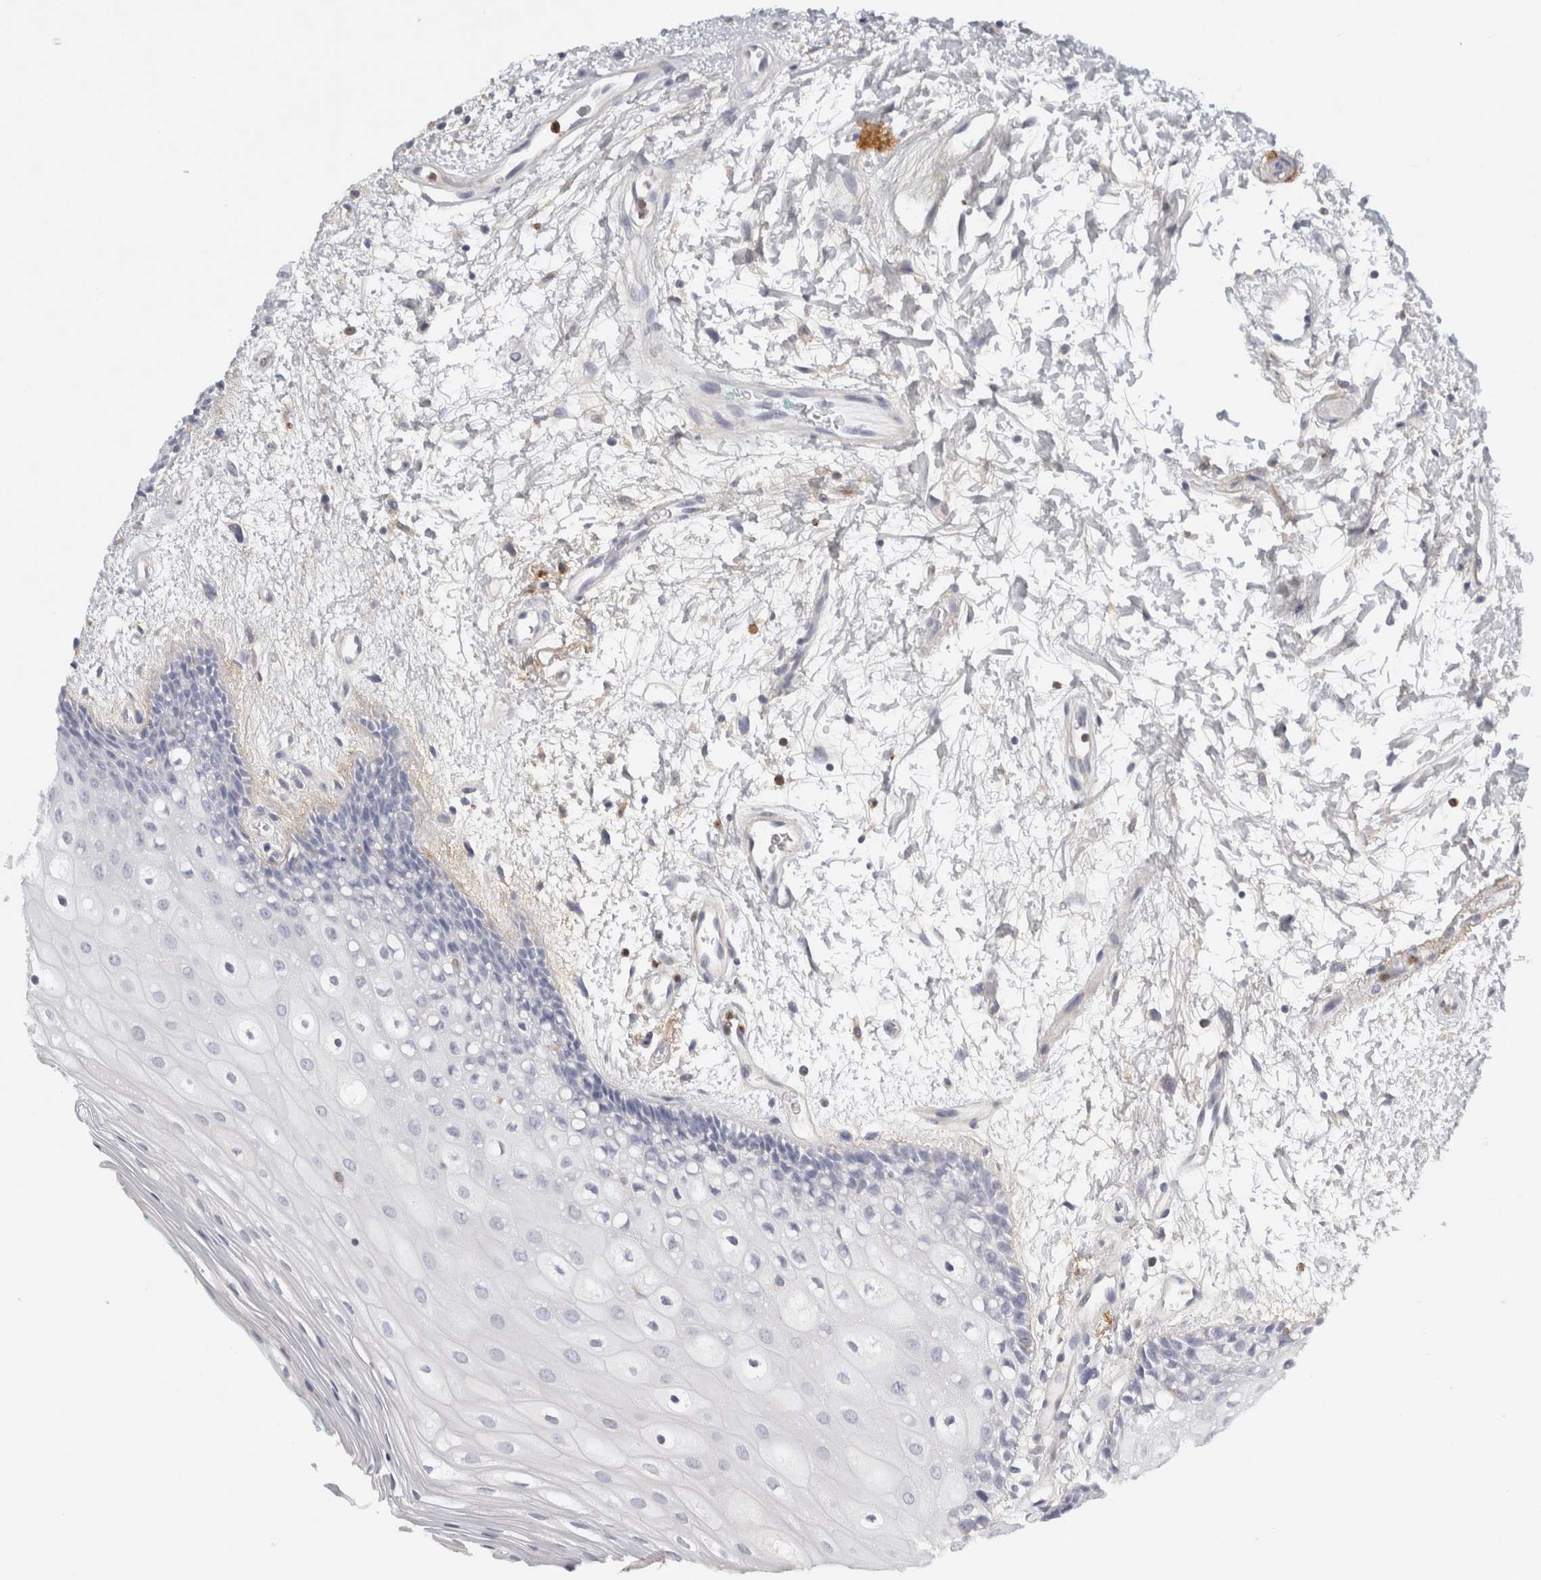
{"staining": {"intensity": "negative", "quantity": "none", "location": "none"}, "tissue": "oral mucosa", "cell_type": "Squamous epithelial cells", "image_type": "normal", "snomed": [{"axis": "morphology", "description": "Normal tissue, NOS"}, {"axis": "topography", "description": "Skeletal muscle"}, {"axis": "topography", "description": "Oral tissue"}, {"axis": "topography", "description": "Peripheral nerve tissue"}], "caption": "High magnification brightfield microscopy of unremarkable oral mucosa stained with DAB (brown) and counterstained with hematoxylin (blue): squamous epithelial cells show no significant expression. The staining is performed using DAB brown chromogen with nuclei counter-stained in using hematoxylin.", "gene": "FGL2", "patient": {"sex": "female", "age": 84}}